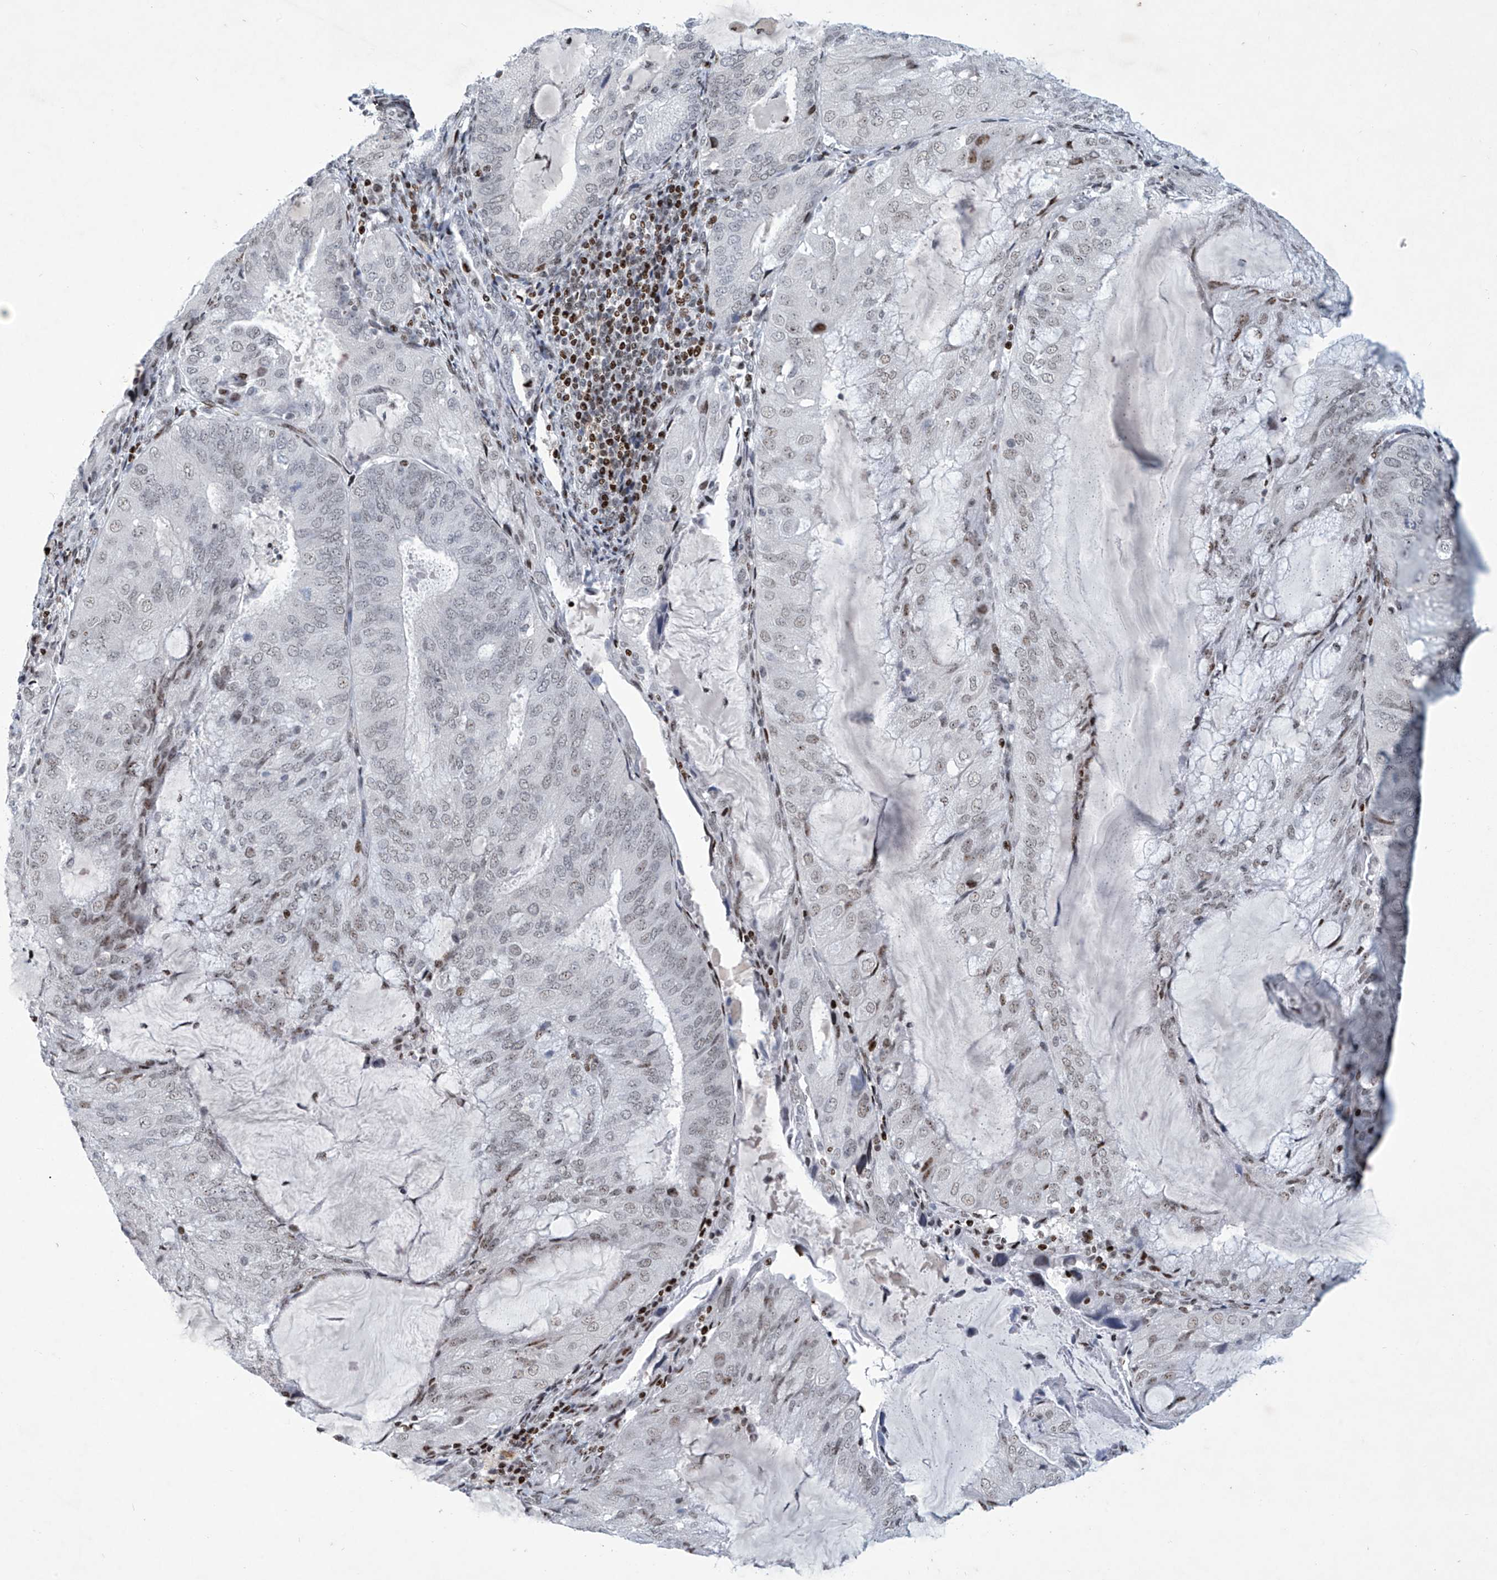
{"staining": {"intensity": "weak", "quantity": "25%-75%", "location": "nuclear"}, "tissue": "endometrial cancer", "cell_type": "Tumor cells", "image_type": "cancer", "snomed": [{"axis": "morphology", "description": "Adenocarcinoma, NOS"}, {"axis": "topography", "description": "Endometrium"}], "caption": "Protein expression analysis of endometrial cancer demonstrates weak nuclear staining in approximately 25%-75% of tumor cells.", "gene": "RFX7", "patient": {"sex": "female", "age": 81}}